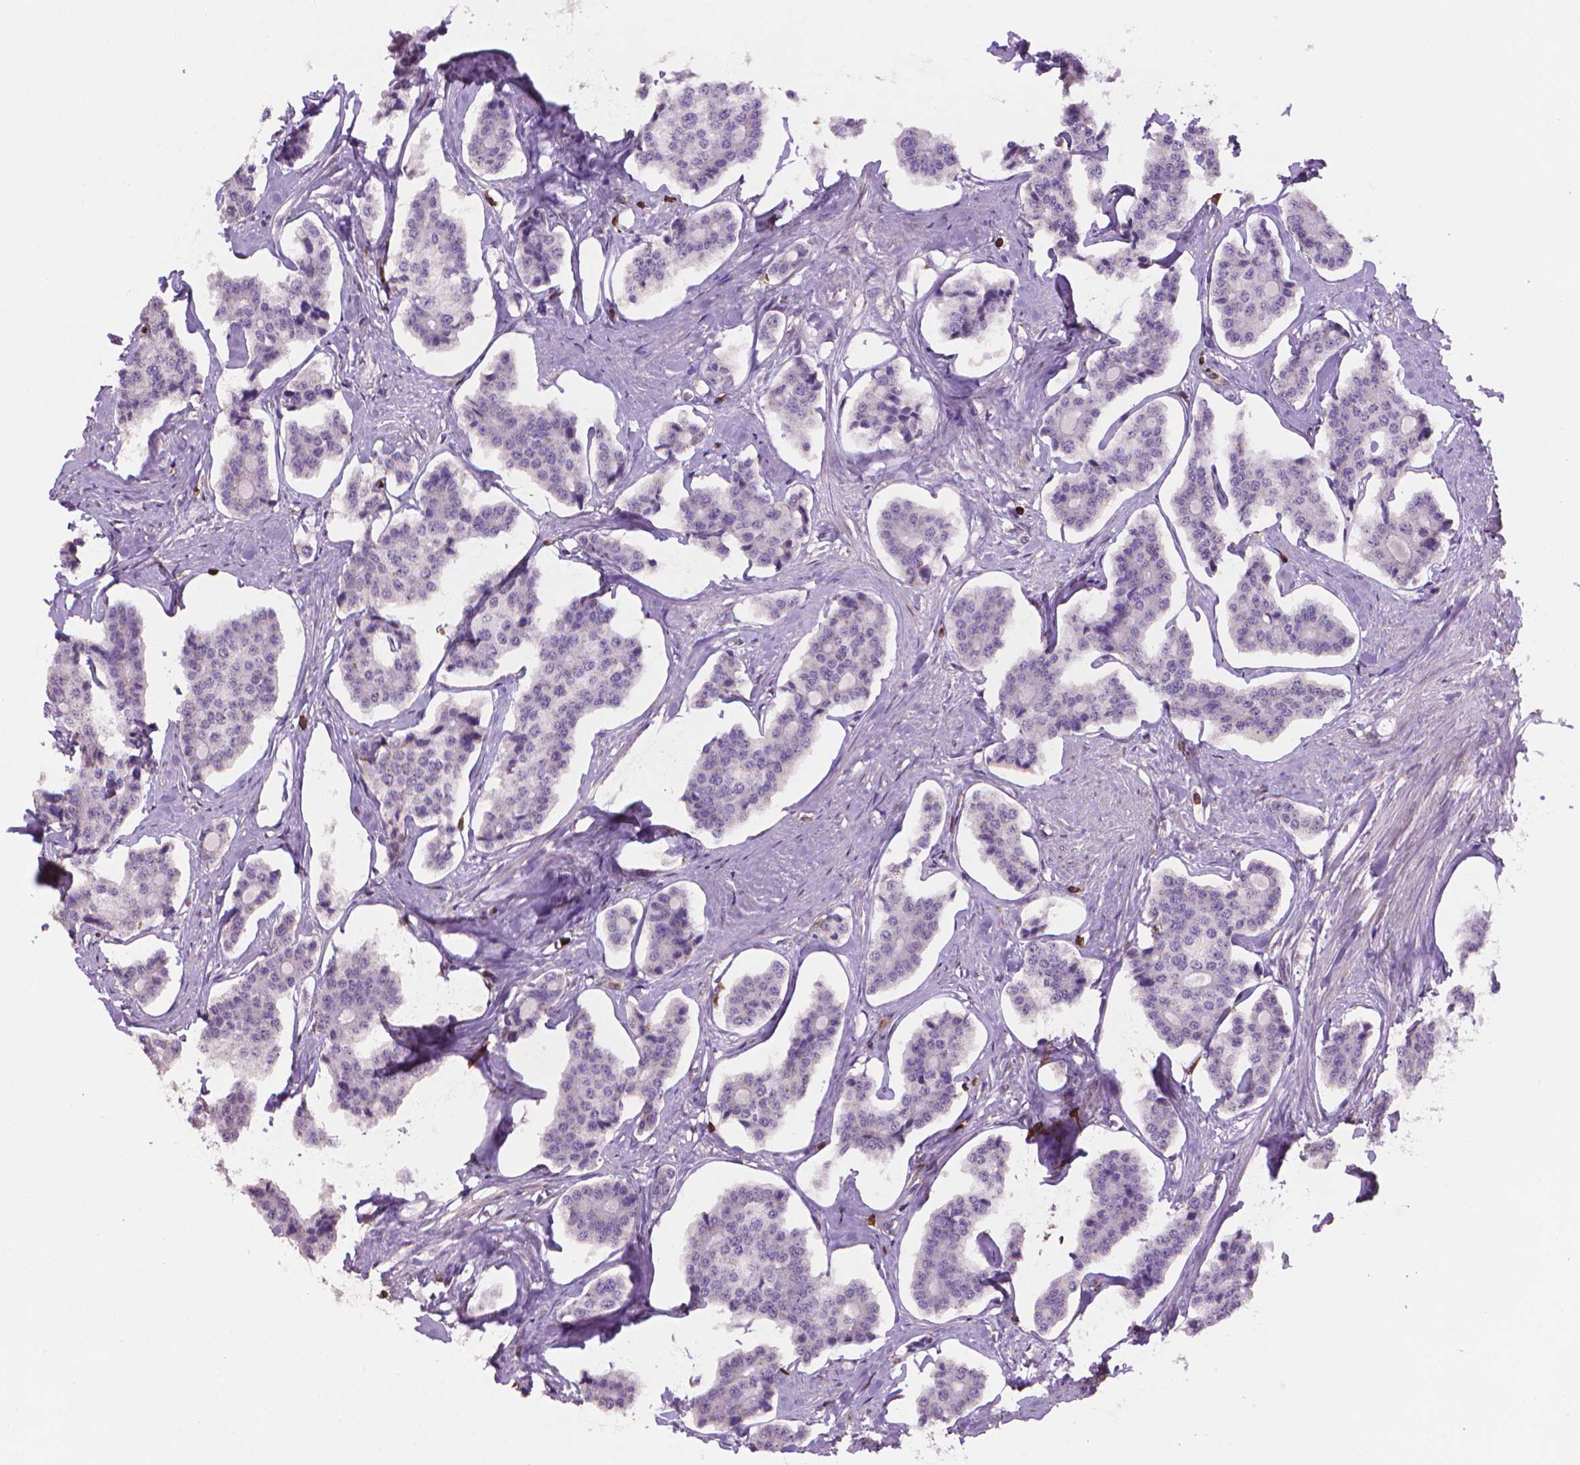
{"staining": {"intensity": "negative", "quantity": "none", "location": "none"}, "tissue": "carcinoid", "cell_type": "Tumor cells", "image_type": "cancer", "snomed": [{"axis": "morphology", "description": "Carcinoid, malignant, NOS"}, {"axis": "topography", "description": "Small intestine"}], "caption": "Protein analysis of carcinoid demonstrates no significant staining in tumor cells.", "gene": "BCL2", "patient": {"sex": "female", "age": 65}}